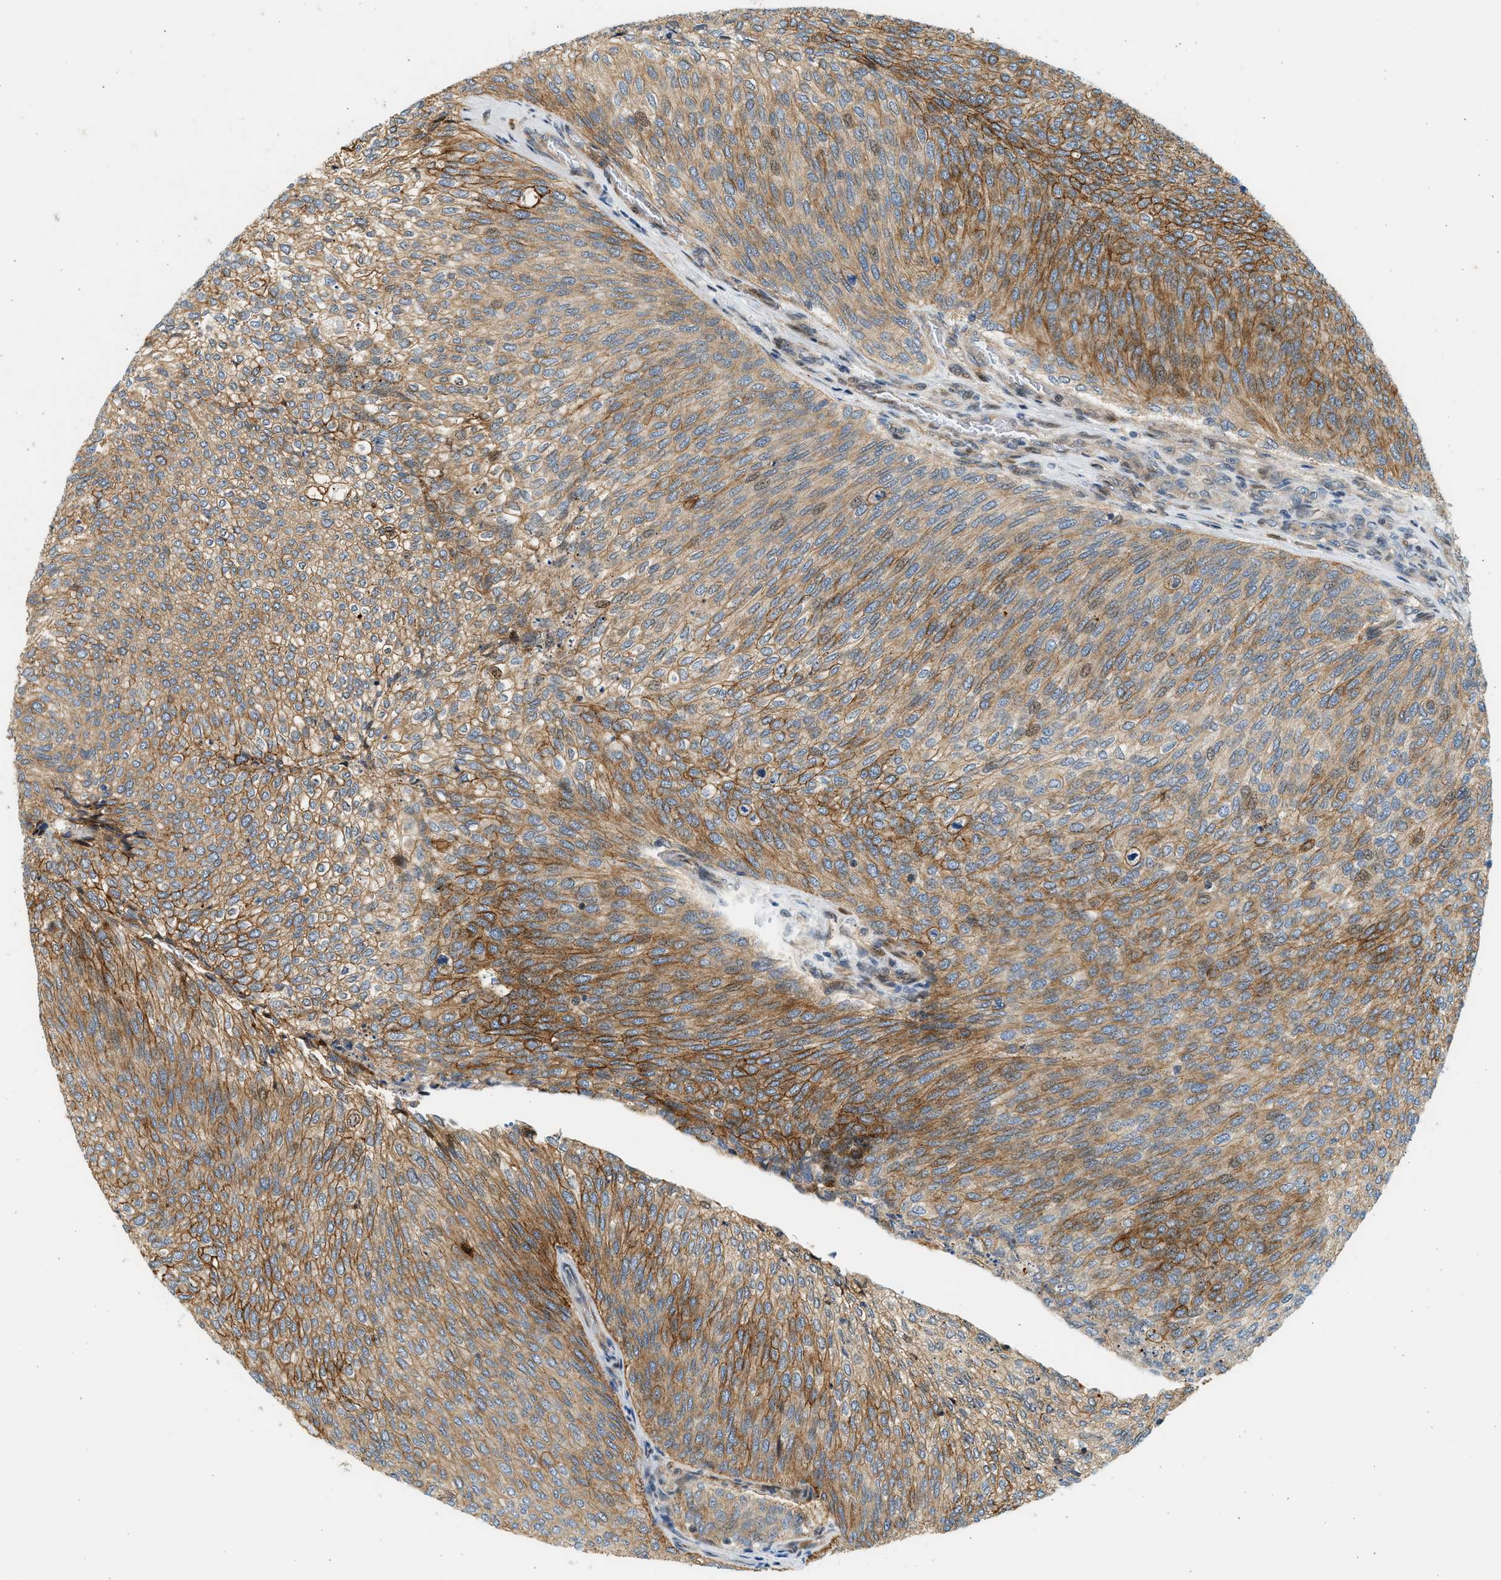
{"staining": {"intensity": "moderate", "quantity": ">75%", "location": "cytoplasmic/membranous"}, "tissue": "urothelial cancer", "cell_type": "Tumor cells", "image_type": "cancer", "snomed": [{"axis": "morphology", "description": "Urothelial carcinoma, Low grade"}, {"axis": "topography", "description": "Urinary bladder"}], "caption": "This micrograph reveals urothelial cancer stained with immunohistochemistry to label a protein in brown. The cytoplasmic/membranous of tumor cells show moderate positivity for the protein. Nuclei are counter-stained blue.", "gene": "NRSN2", "patient": {"sex": "female", "age": 79}}